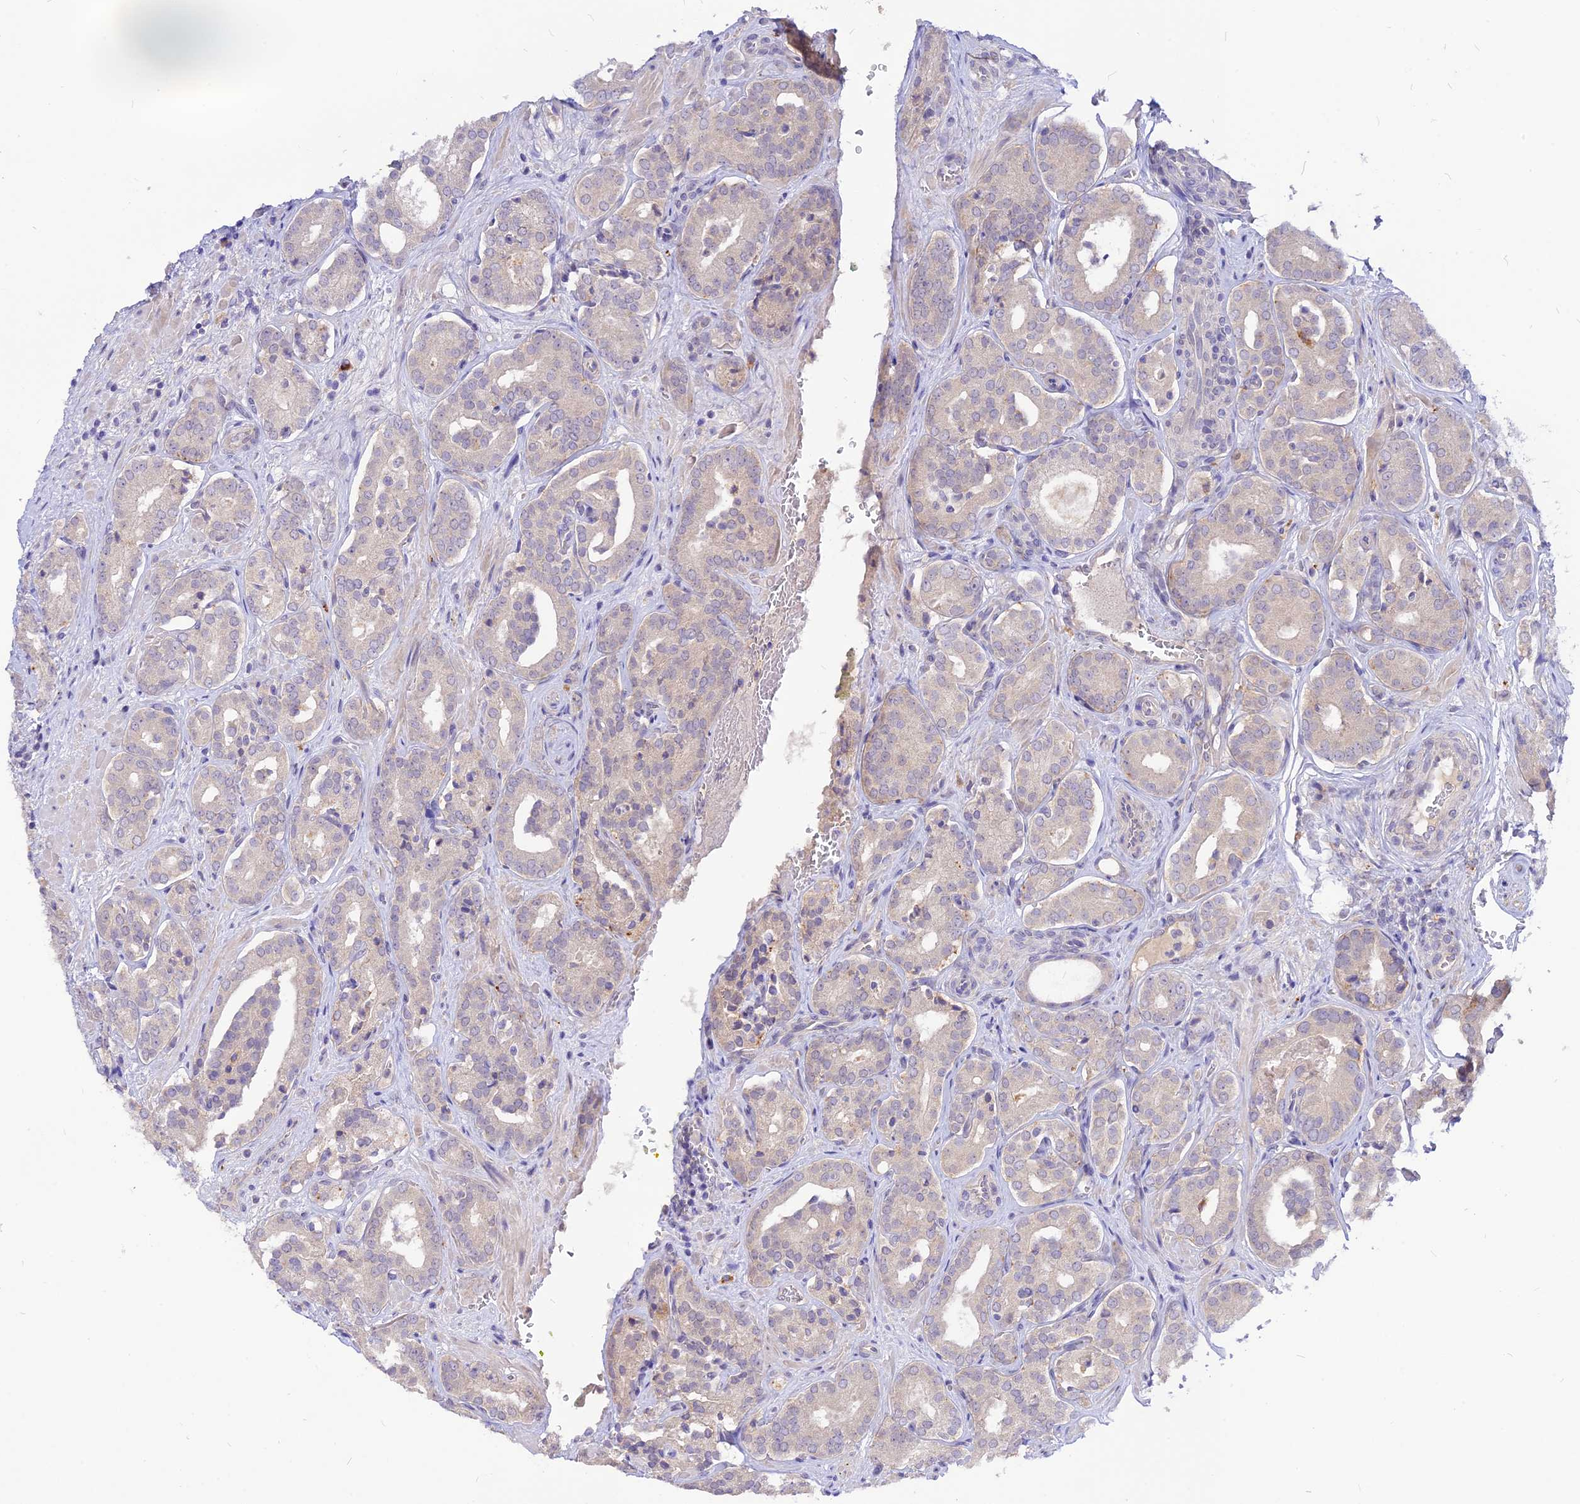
{"staining": {"intensity": "weak", "quantity": "<25%", "location": "cytoplasmic/membranous"}, "tissue": "prostate cancer", "cell_type": "Tumor cells", "image_type": "cancer", "snomed": [{"axis": "morphology", "description": "Adenocarcinoma, High grade"}, {"axis": "topography", "description": "Prostate"}], "caption": "This histopathology image is of prostate cancer stained with immunohistochemistry to label a protein in brown with the nuclei are counter-stained blue. There is no expression in tumor cells.", "gene": "CZIB", "patient": {"sex": "male", "age": 66}}